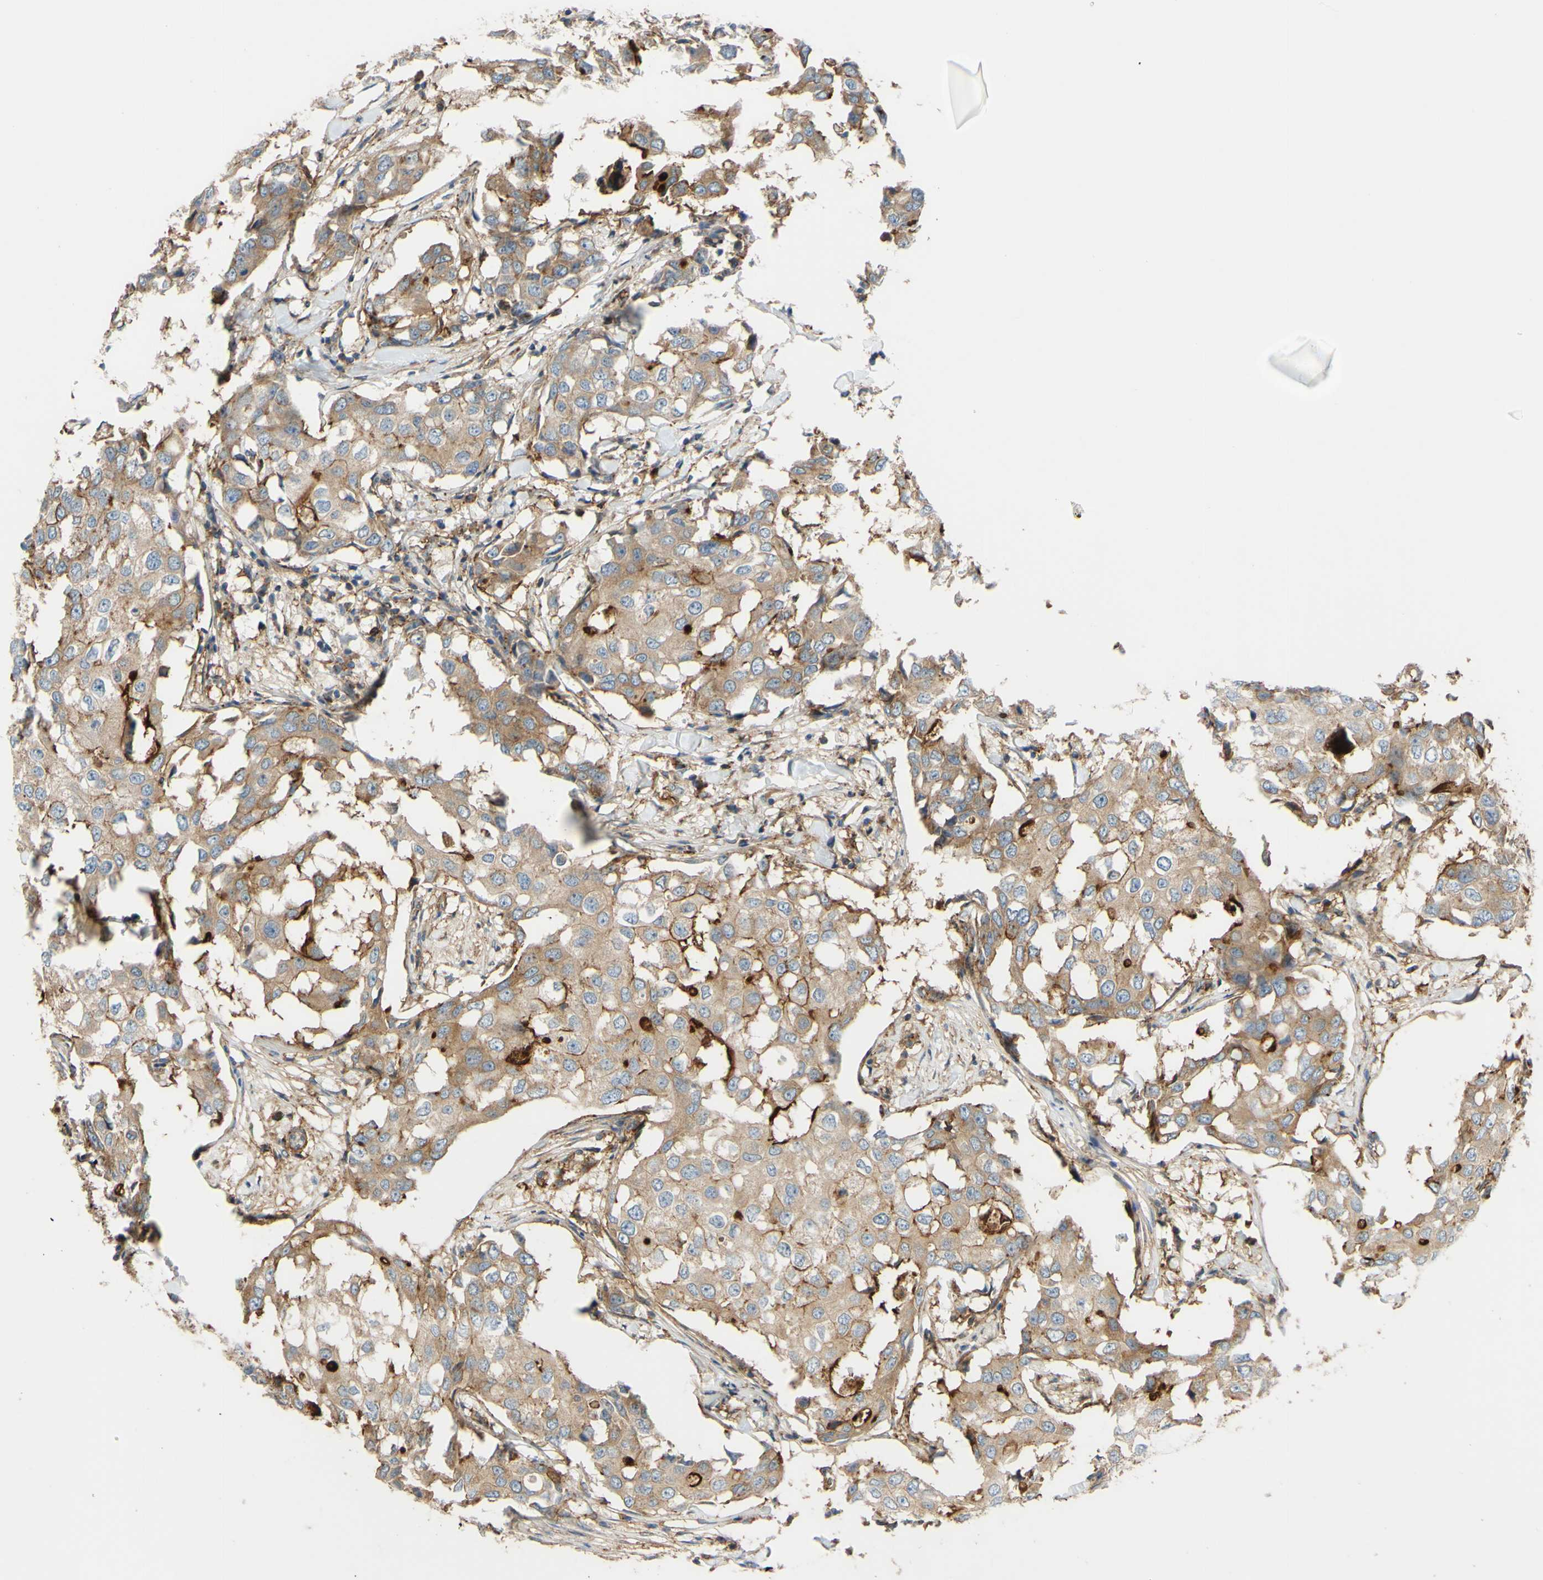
{"staining": {"intensity": "moderate", "quantity": ">75%", "location": "cytoplasmic/membranous"}, "tissue": "breast cancer", "cell_type": "Tumor cells", "image_type": "cancer", "snomed": [{"axis": "morphology", "description": "Duct carcinoma"}, {"axis": "topography", "description": "Breast"}], "caption": "About >75% of tumor cells in human invasive ductal carcinoma (breast) reveal moderate cytoplasmic/membranous protein expression as visualized by brown immunohistochemical staining.", "gene": "POR", "patient": {"sex": "female", "age": 27}}